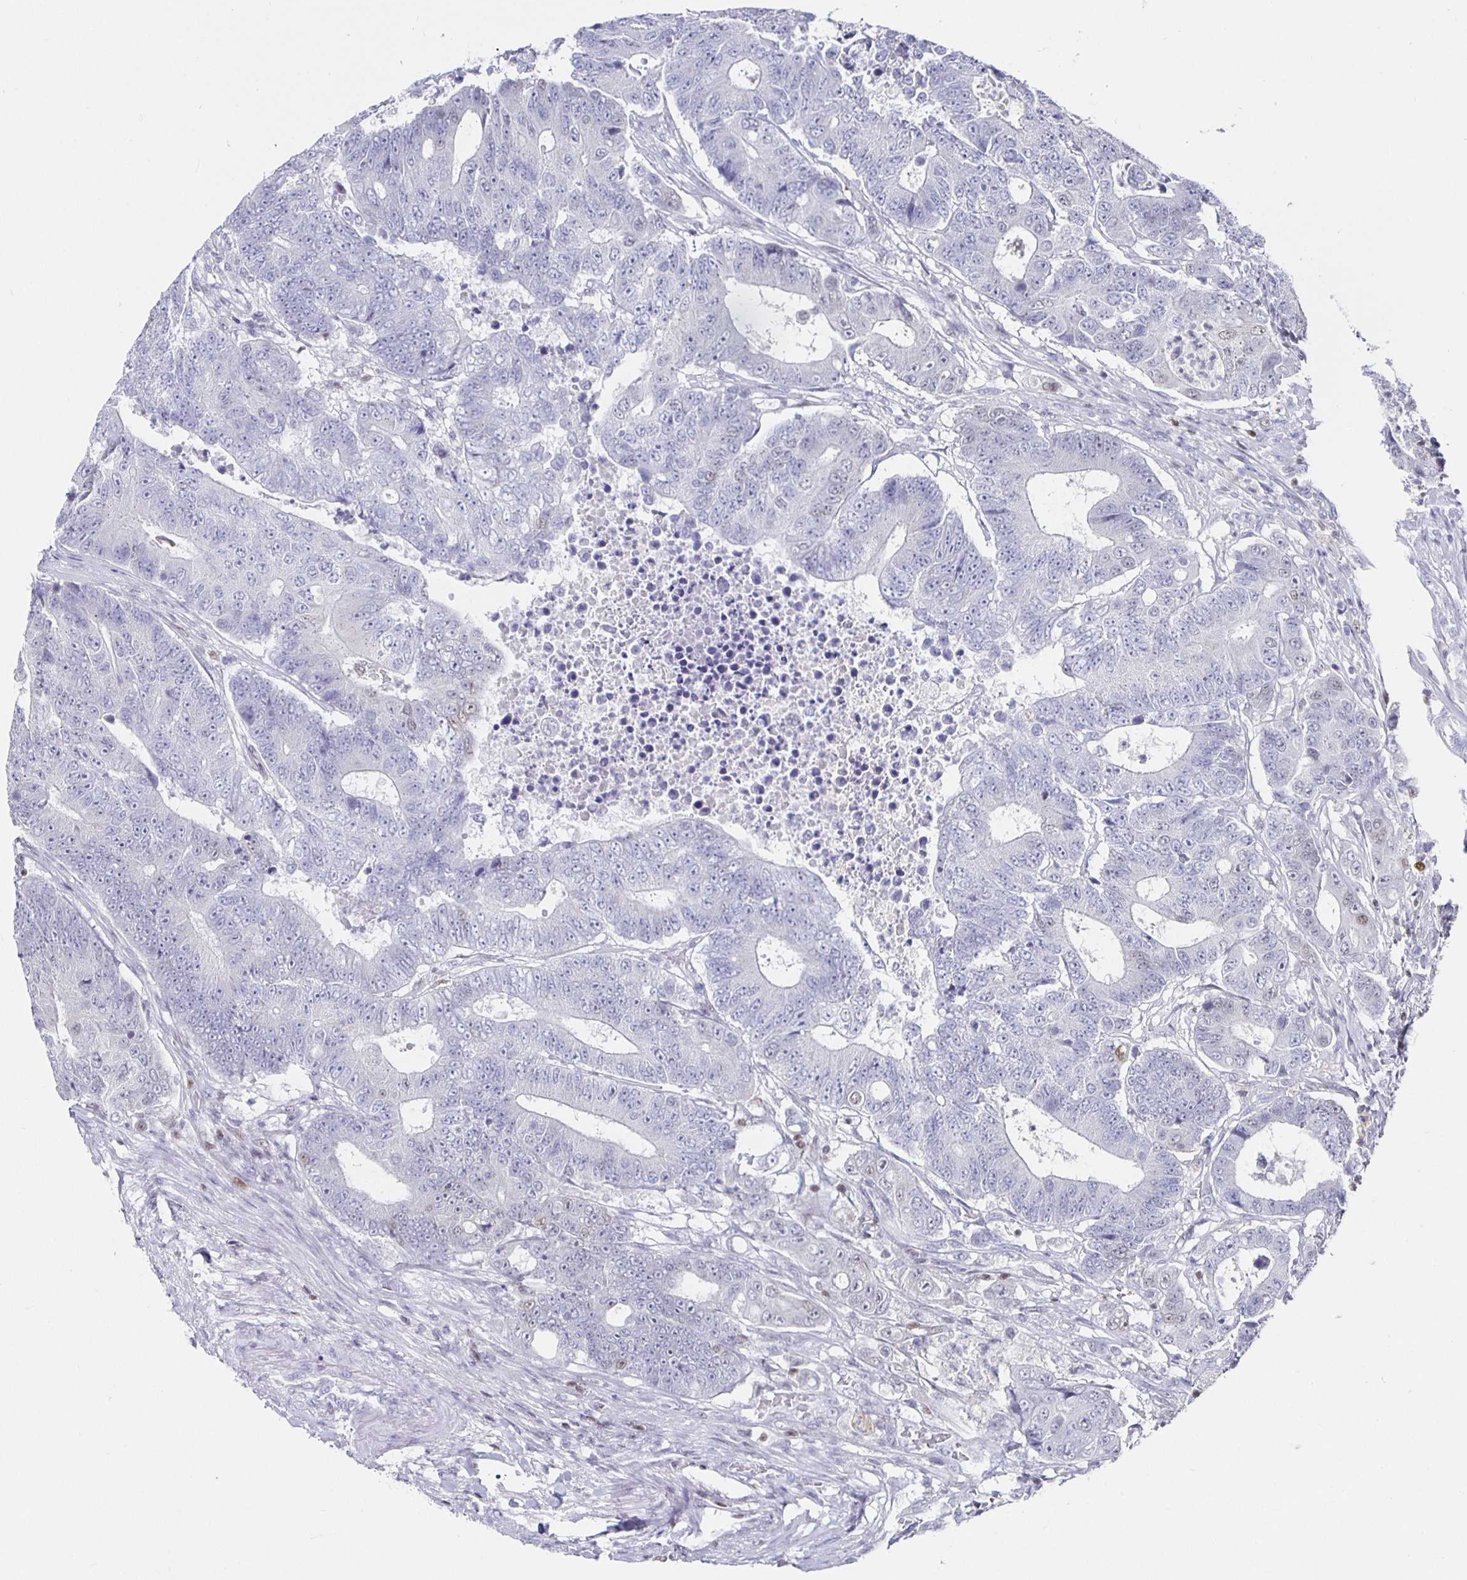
{"staining": {"intensity": "negative", "quantity": "none", "location": "none"}, "tissue": "colorectal cancer", "cell_type": "Tumor cells", "image_type": "cancer", "snomed": [{"axis": "morphology", "description": "Adenocarcinoma, NOS"}, {"axis": "topography", "description": "Colon"}], "caption": "Histopathology image shows no protein staining in tumor cells of adenocarcinoma (colorectal) tissue.", "gene": "RUNX2", "patient": {"sex": "female", "age": 48}}